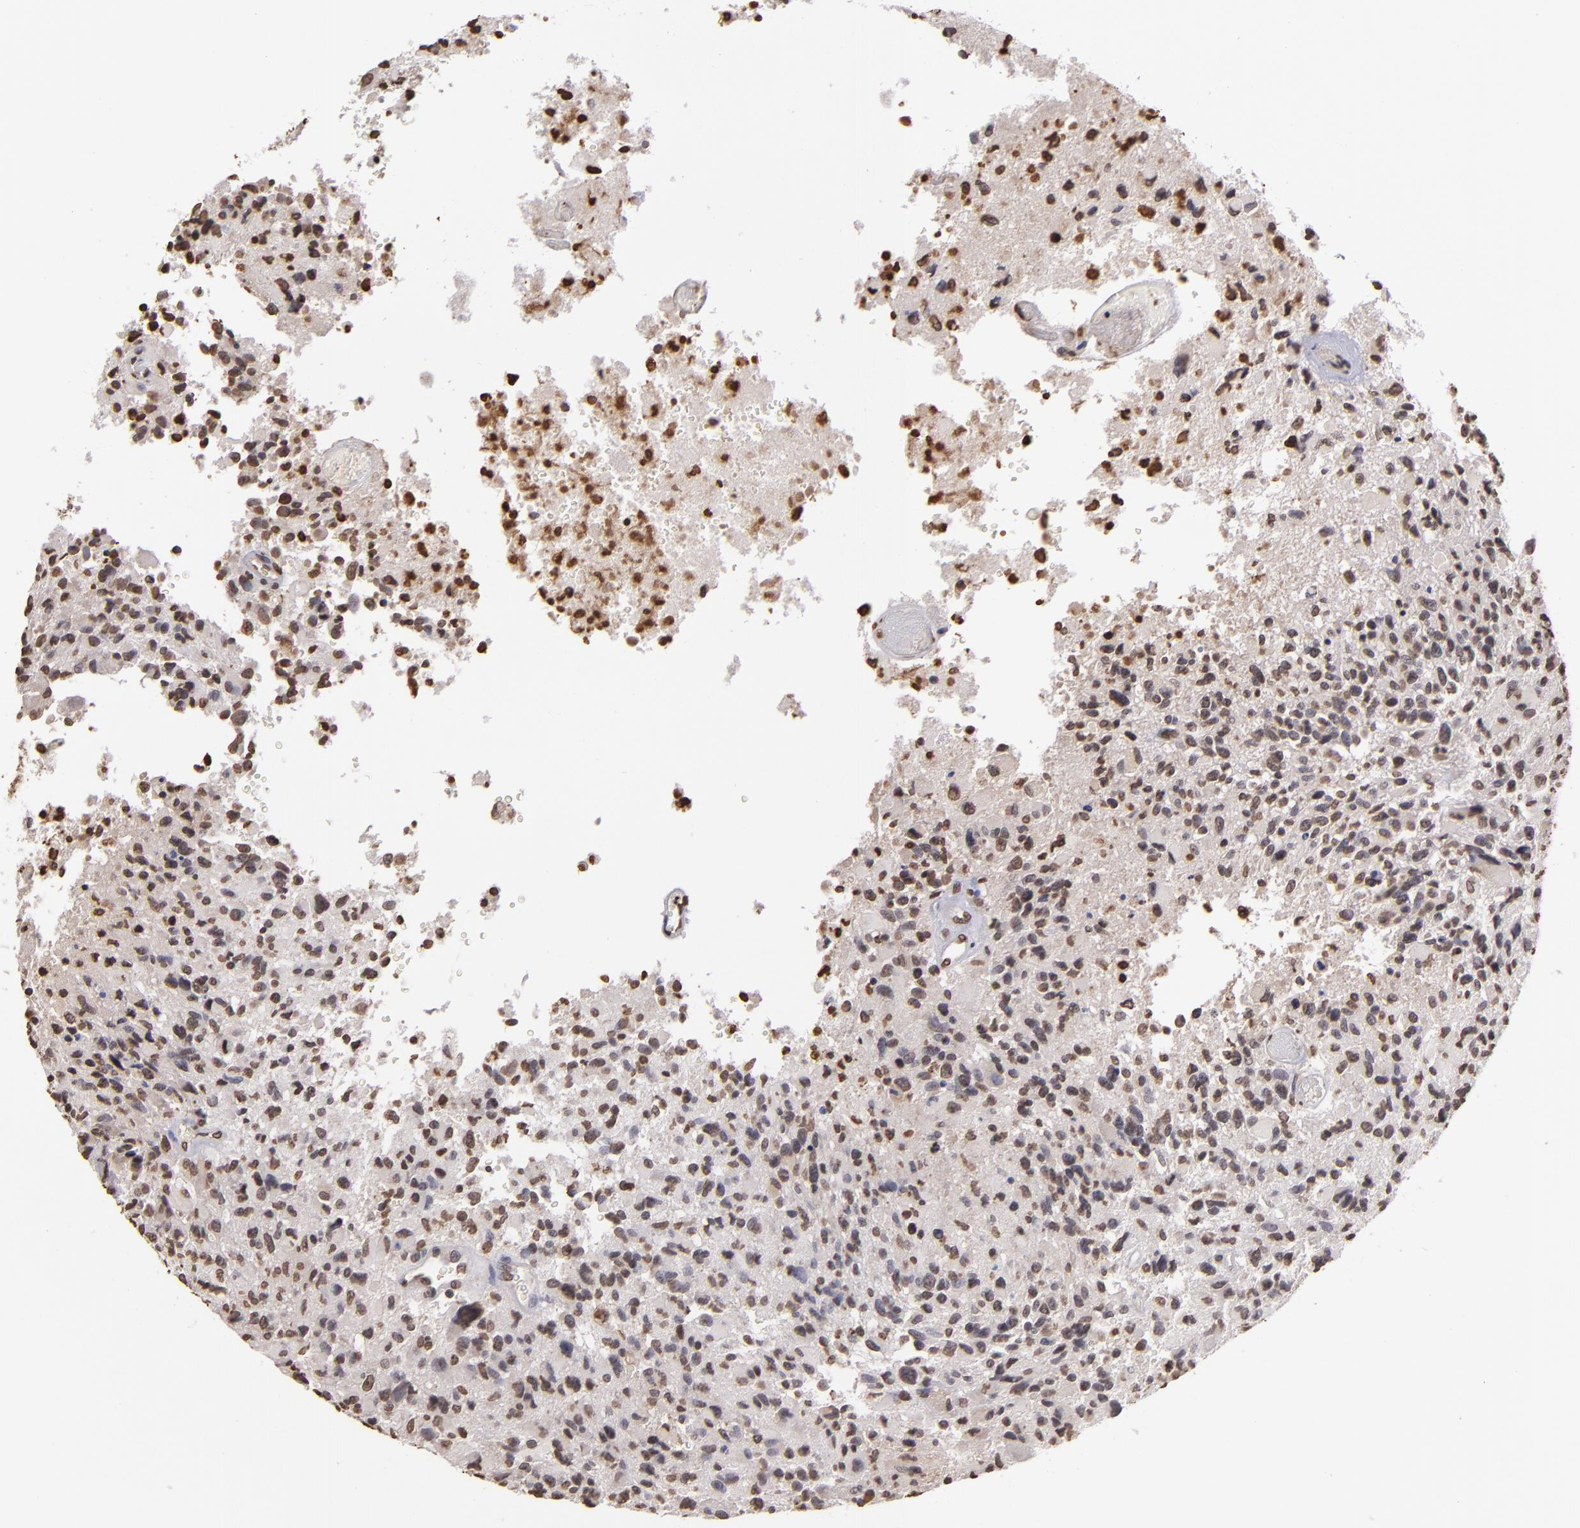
{"staining": {"intensity": "moderate", "quantity": "25%-75%", "location": "nuclear"}, "tissue": "glioma", "cell_type": "Tumor cells", "image_type": "cancer", "snomed": [{"axis": "morphology", "description": "Glioma, malignant, High grade"}, {"axis": "topography", "description": "Brain"}], "caption": "A photomicrograph showing moderate nuclear expression in about 25%-75% of tumor cells in malignant high-grade glioma, as visualized by brown immunohistochemical staining.", "gene": "LBX1", "patient": {"sex": "male", "age": 69}}